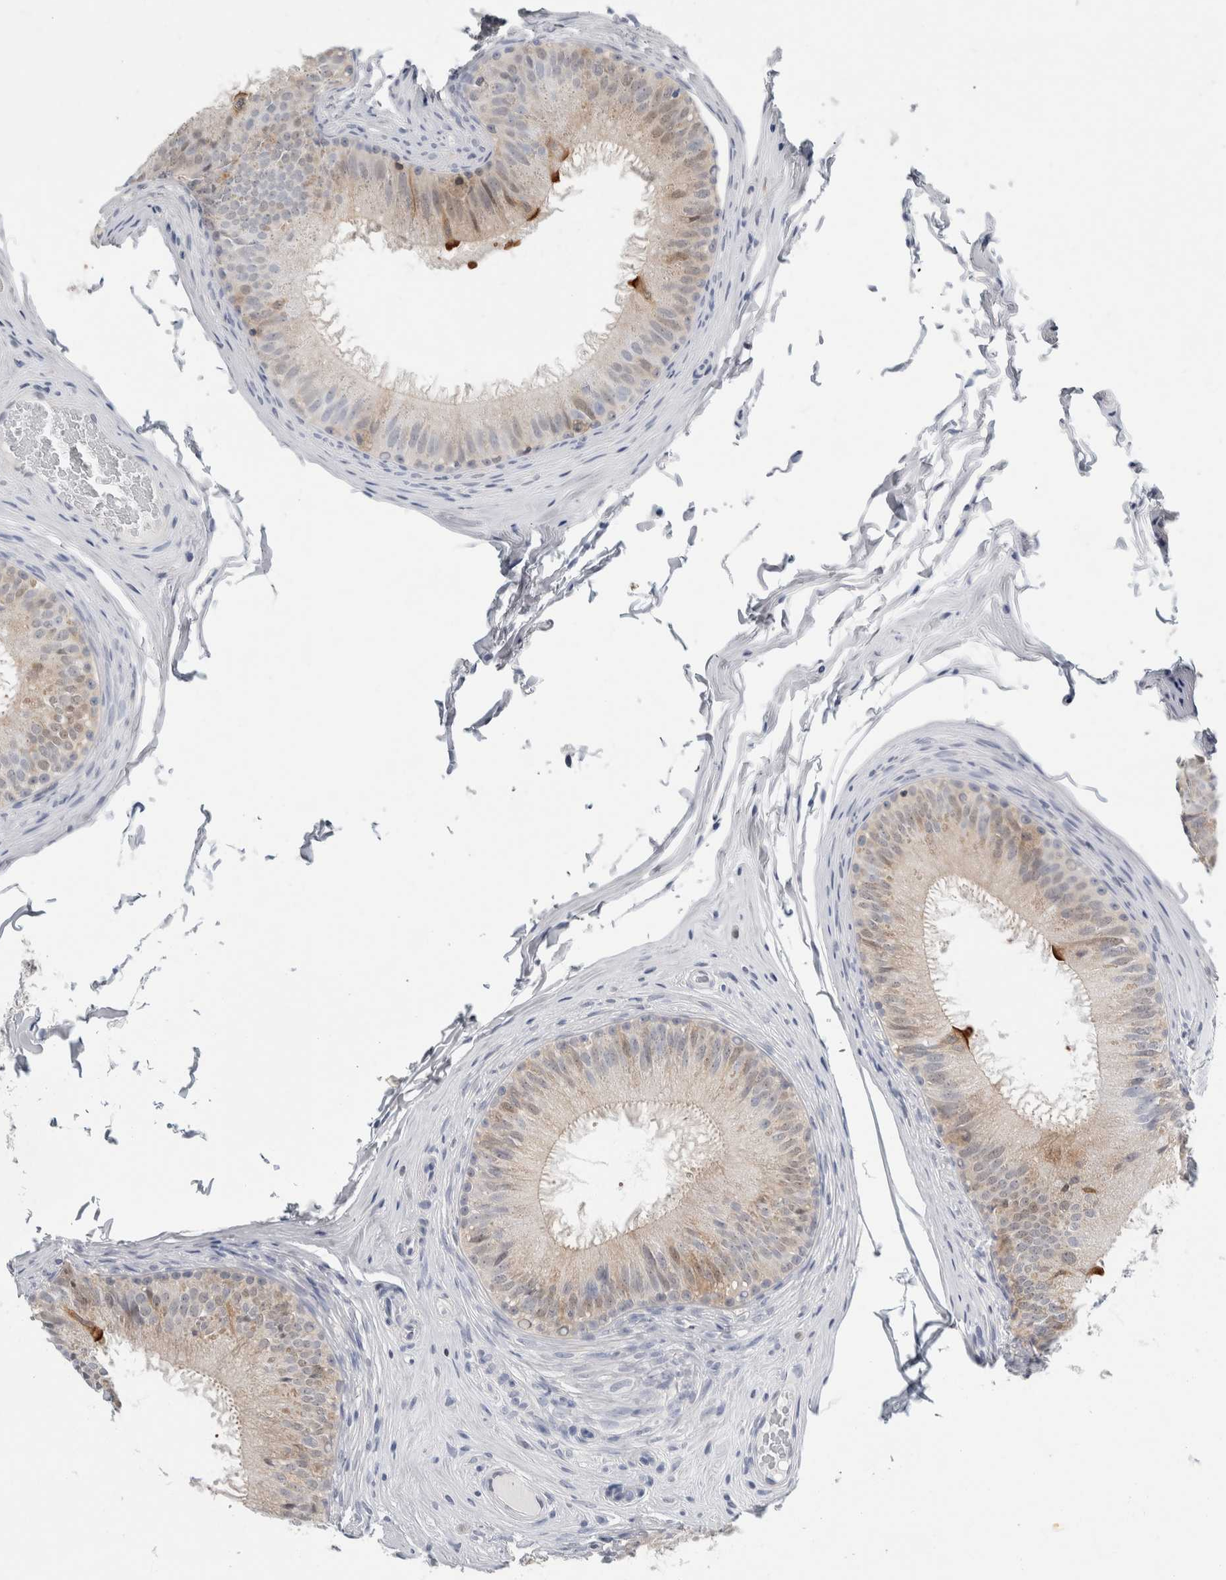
{"staining": {"intensity": "weak", "quantity": "<25%", "location": "cytoplasmic/membranous"}, "tissue": "epididymis", "cell_type": "Glandular cells", "image_type": "normal", "snomed": [{"axis": "morphology", "description": "Normal tissue, NOS"}, {"axis": "topography", "description": "Epididymis"}], "caption": "Epididymis was stained to show a protein in brown. There is no significant expression in glandular cells. (DAB (3,3'-diaminobenzidine) immunohistochemistry, high magnification).", "gene": "CASP6", "patient": {"sex": "male", "age": 32}}